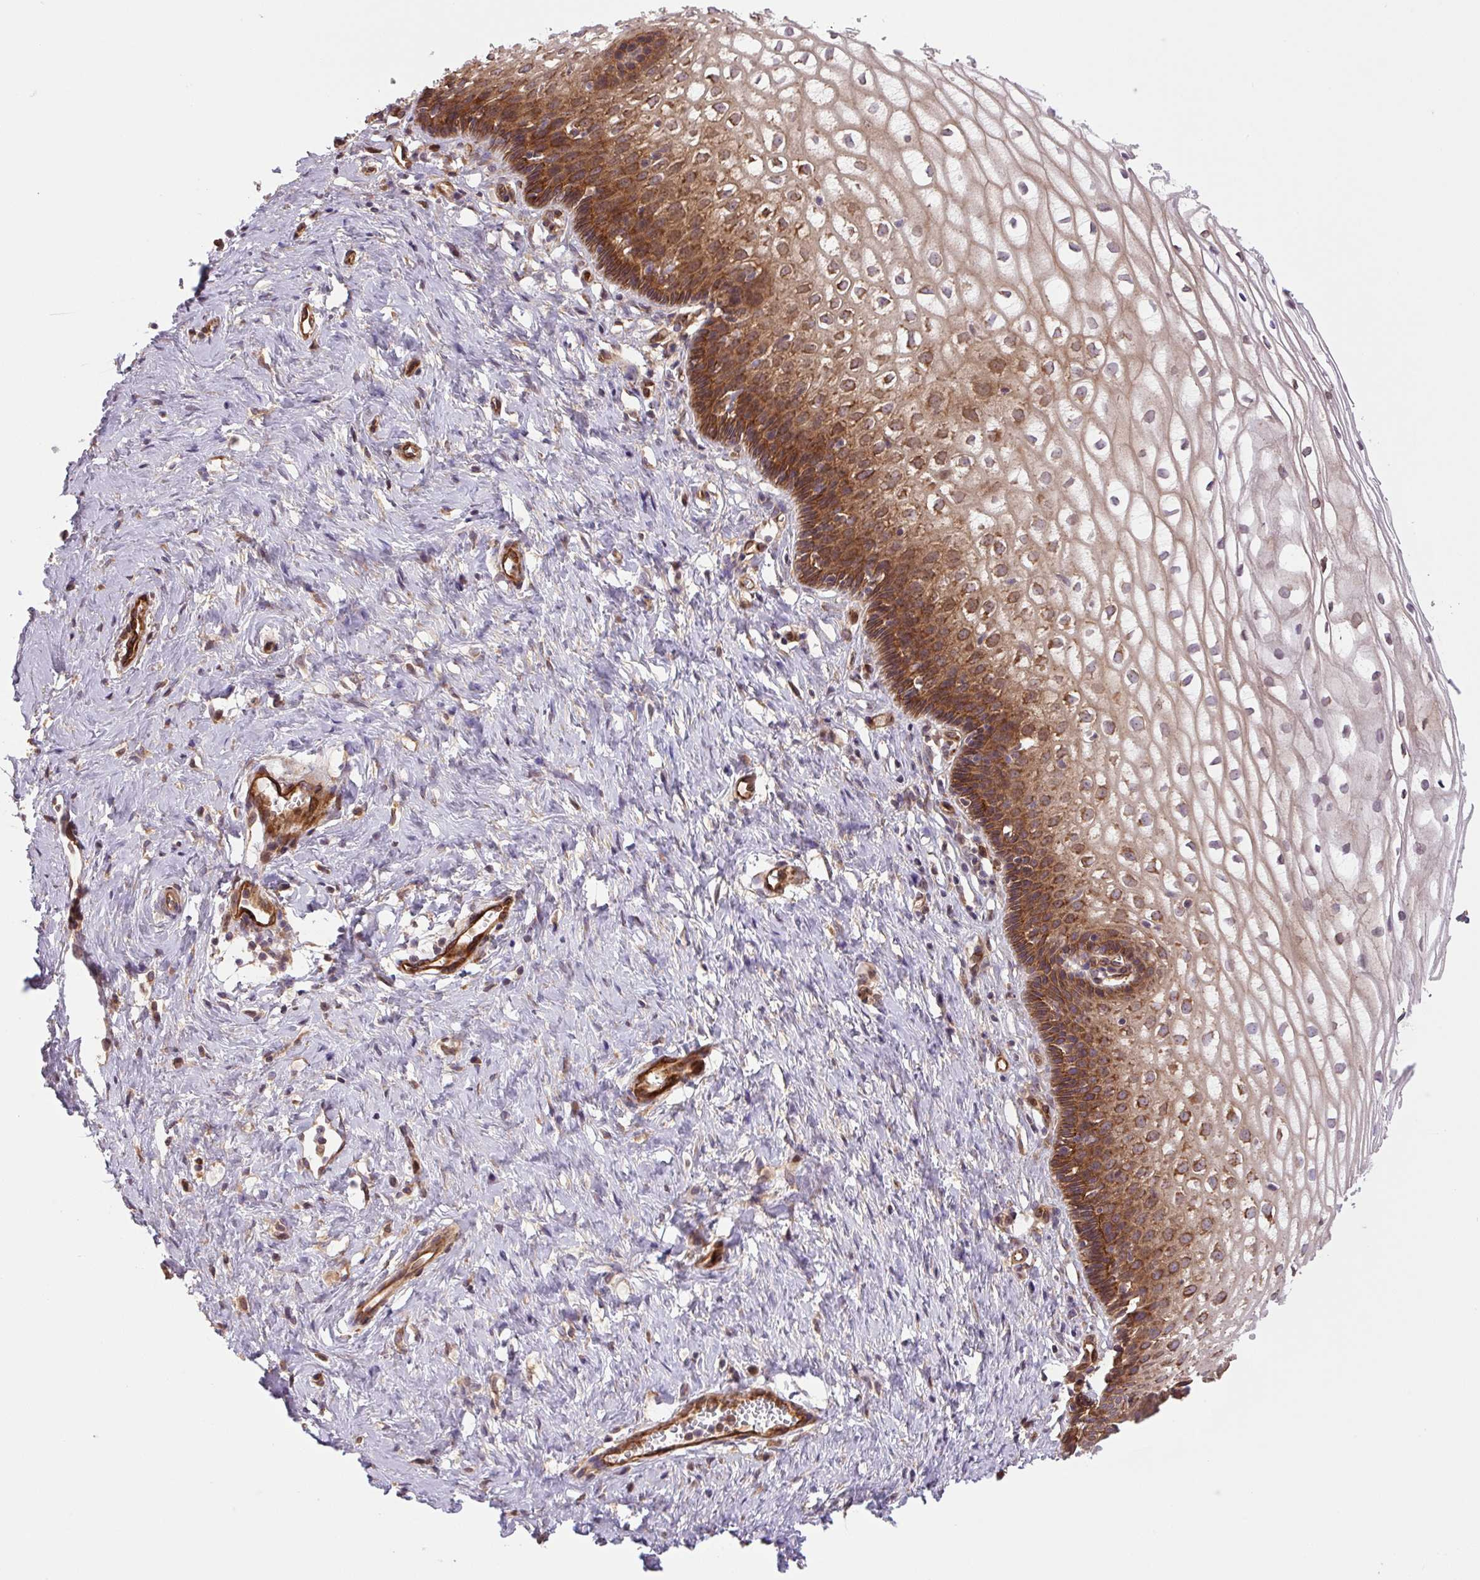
{"staining": {"intensity": "moderate", "quantity": ">75%", "location": "cytoplasmic/membranous"}, "tissue": "cervix", "cell_type": "Glandular cells", "image_type": "normal", "snomed": [{"axis": "morphology", "description": "Normal tissue, NOS"}, {"axis": "topography", "description": "Cervix"}], "caption": "A brown stain shows moderate cytoplasmic/membranous staining of a protein in glandular cells of benign cervix. (Brightfield microscopy of DAB IHC at high magnification).", "gene": "SEPTIN10", "patient": {"sex": "female", "age": 36}}